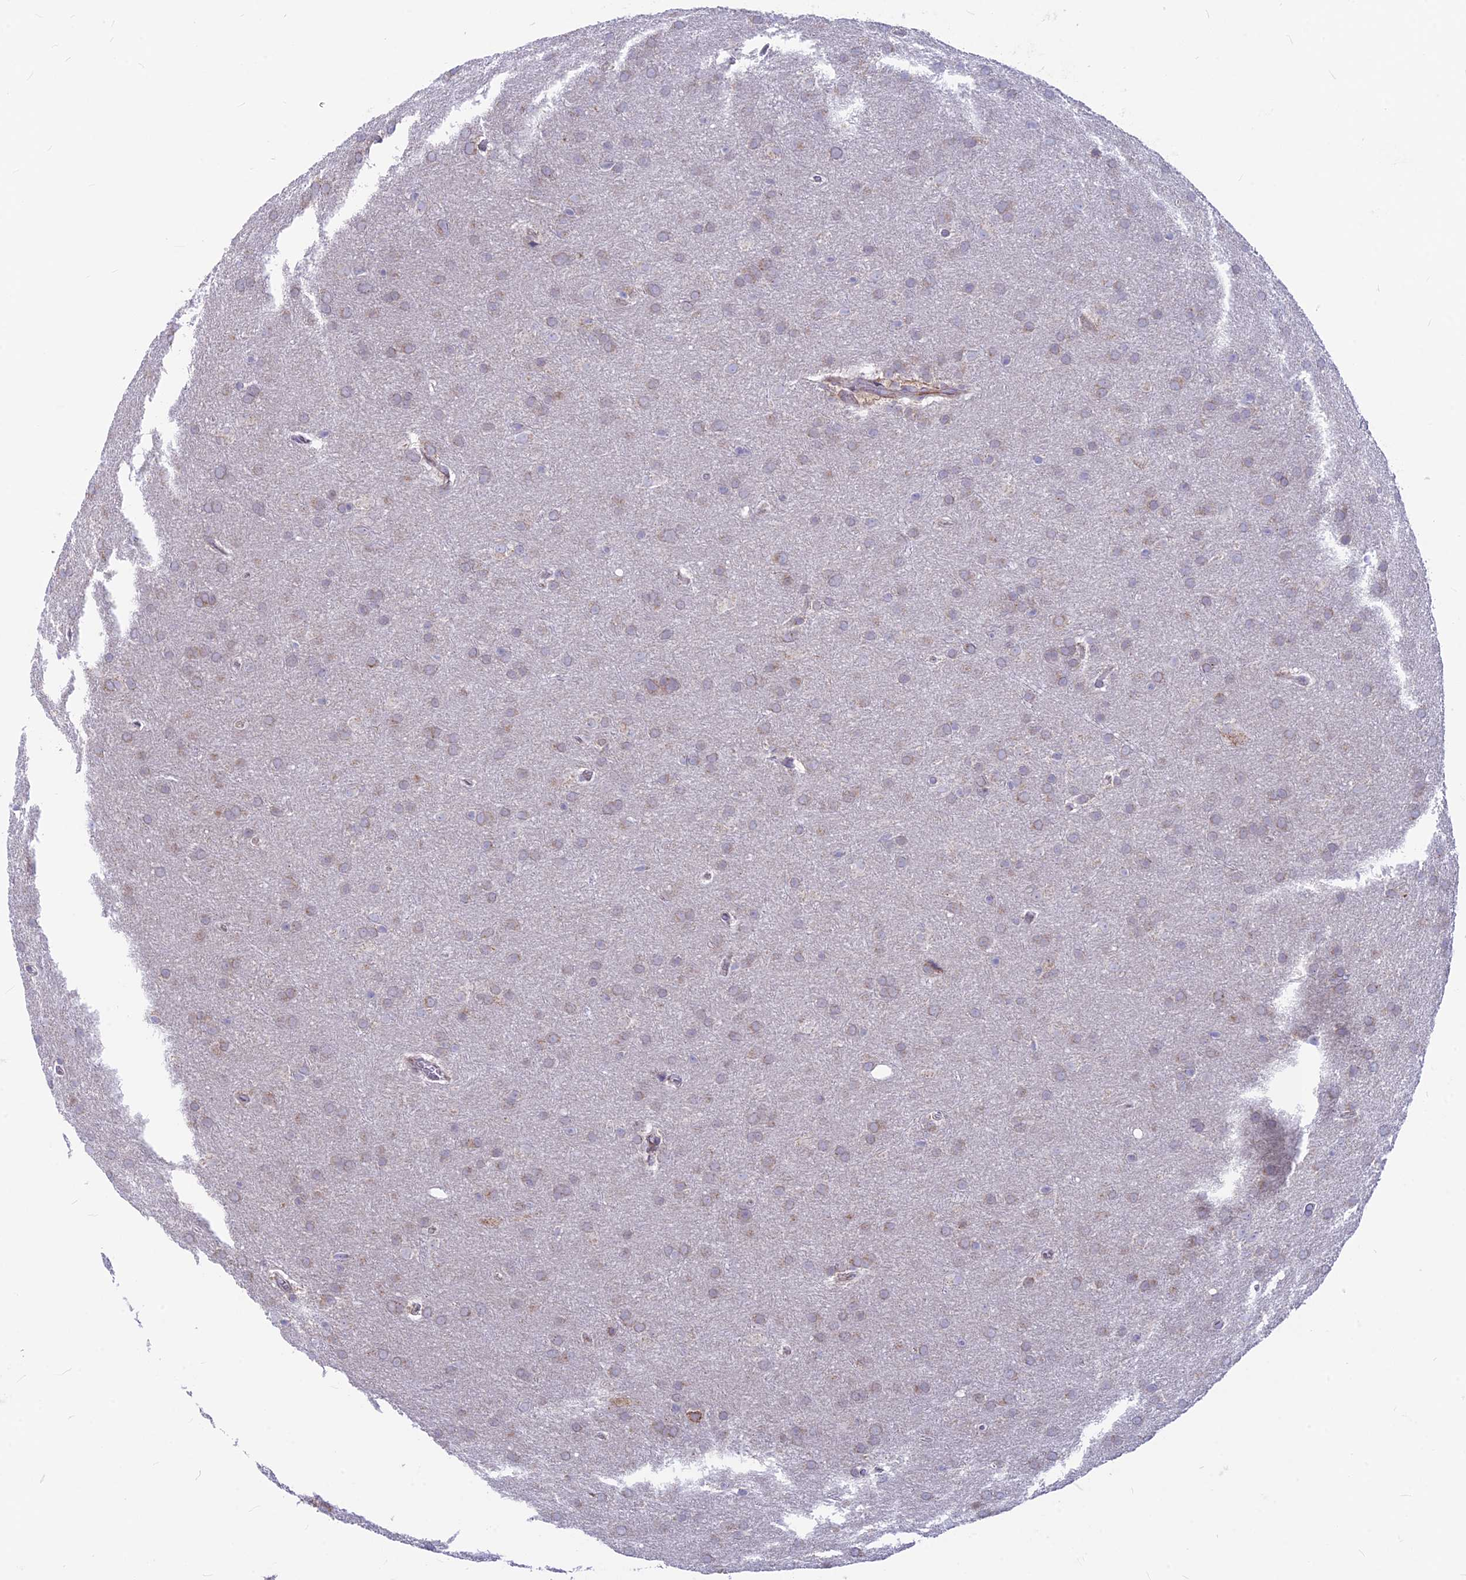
{"staining": {"intensity": "weak", "quantity": "25%-75%", "location": "cytoplasmic/membranous"}, "tissue": "glioma", "cell_type": "Tumor cells", "image_type": "cancer", "snomed": [{"axis": "morphology", "description": "Glioma, malignant, Low grade"}, {"axis": "topography", "description": "Brain"}], "caption": "Immunohistochemical staining of human low-grade glioma (malignant) displays low levels of weak cytoplasmic/membranous protein expression in approximately 25%-75% of tumor cells.", "gene": "PLAC9", "patient": {"sex": "female", "age": 32}}